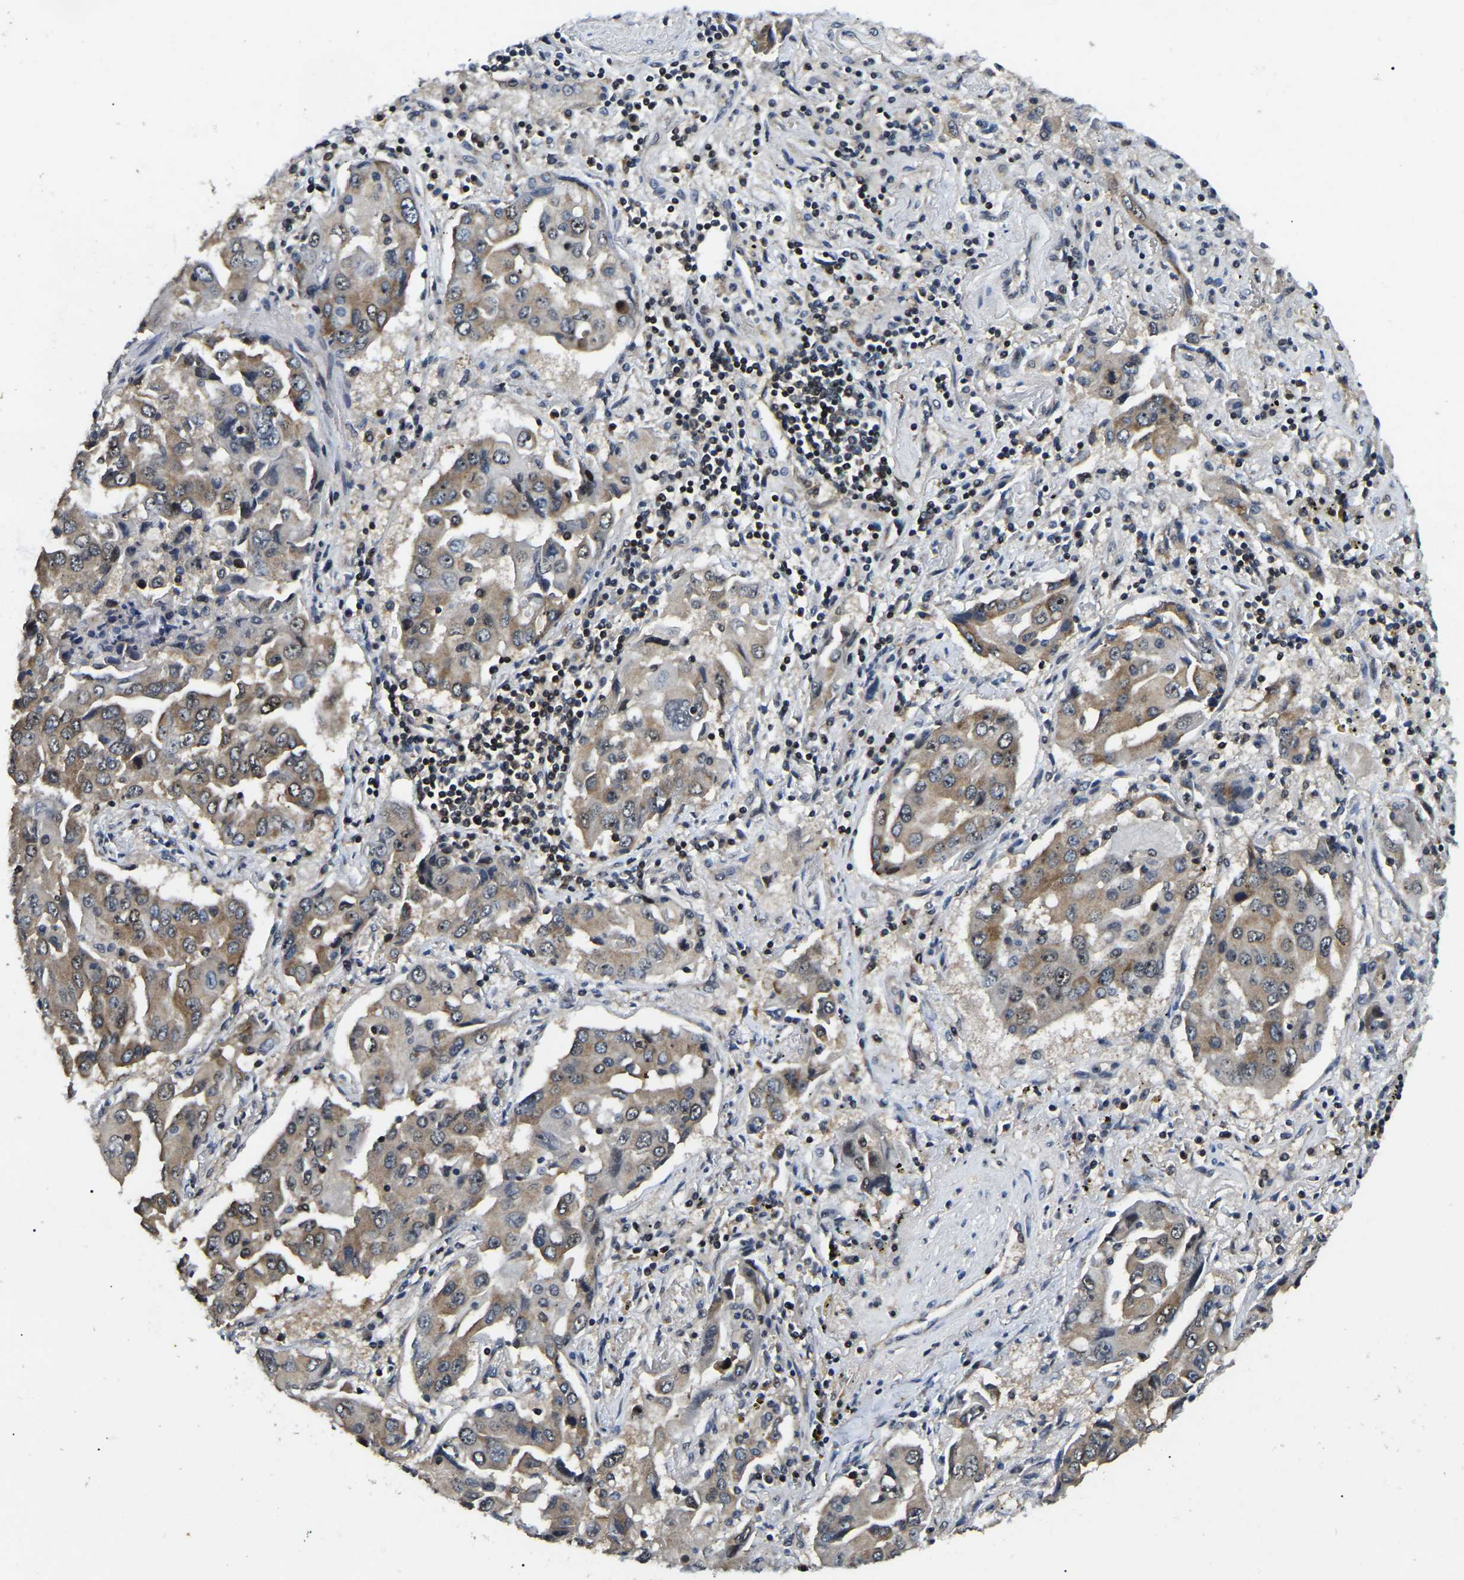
{"staining": {"intensity": "moderate", "quantity": ">75%", "location": "cytoplasmic/membranous"}, "tissue": "lung cancer", "cell_type": "Tumor cells", "image_type": "cancer", "snomed": [{"axis": "morphology", "description": "Adenocarcinoma, NOS"}, {"axis": "topography", "description": "Lung"}], "caption": "DAB (3,3'-diaminobenzidine) immunohistochemical staining of human lung cancer (adenocarcinoma) demonstrates moderate cytoplasmic/membranous protein positivity in about >75% of tumor cells.", "gene": "RBM28", "patient": {"sex": "female", "age": 65}}